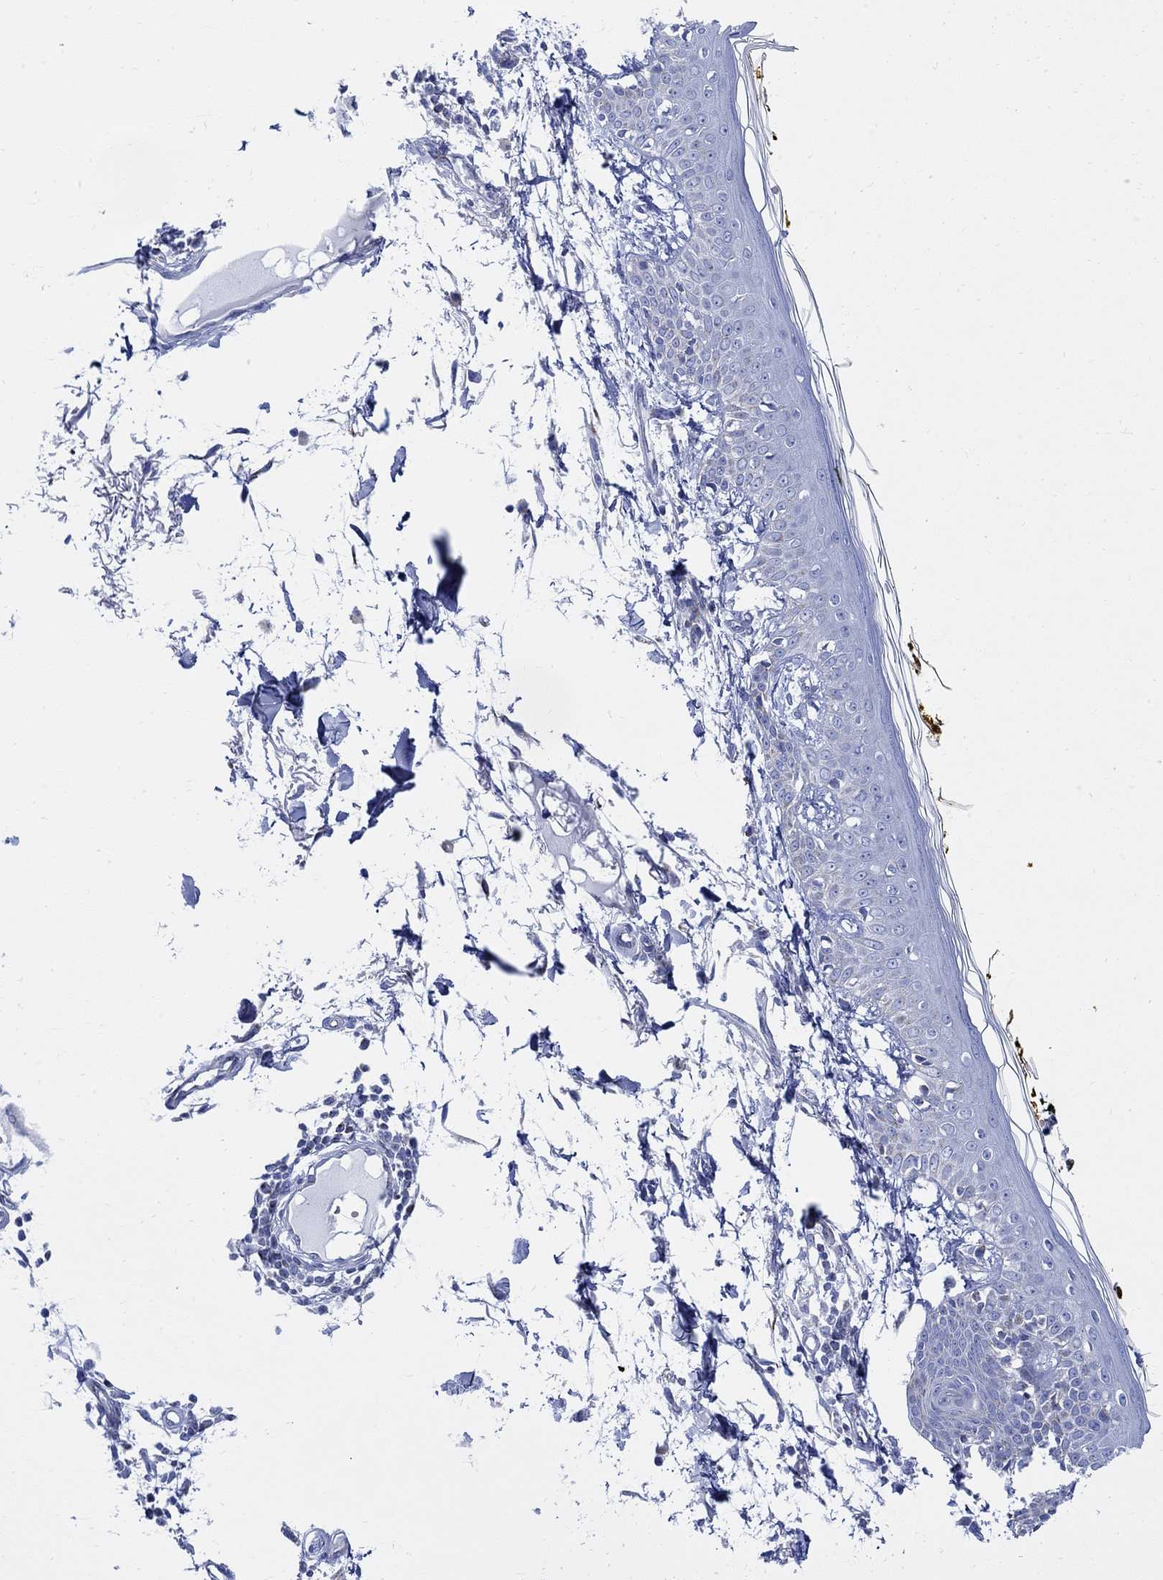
{"staining": {"intensity": "negative", "quantity": "none", "location": "none"}, "tissue": "skin", "cell_type": "Fibroblasts", "image_type": "normal", "snomed": [{"axis": "morphology", "description": "Normal tissue, NOS"}, {"axis": "topography", "description": "Skin"}], "caption": "Fibroblasts are negative for brown protein staining in normal skin. (Brightfield microscopy of DAB immunohistochemistry (IHC) at high magnification).", "gene": "CPLX1", "patient": {"sex": "male", "age": 76}}